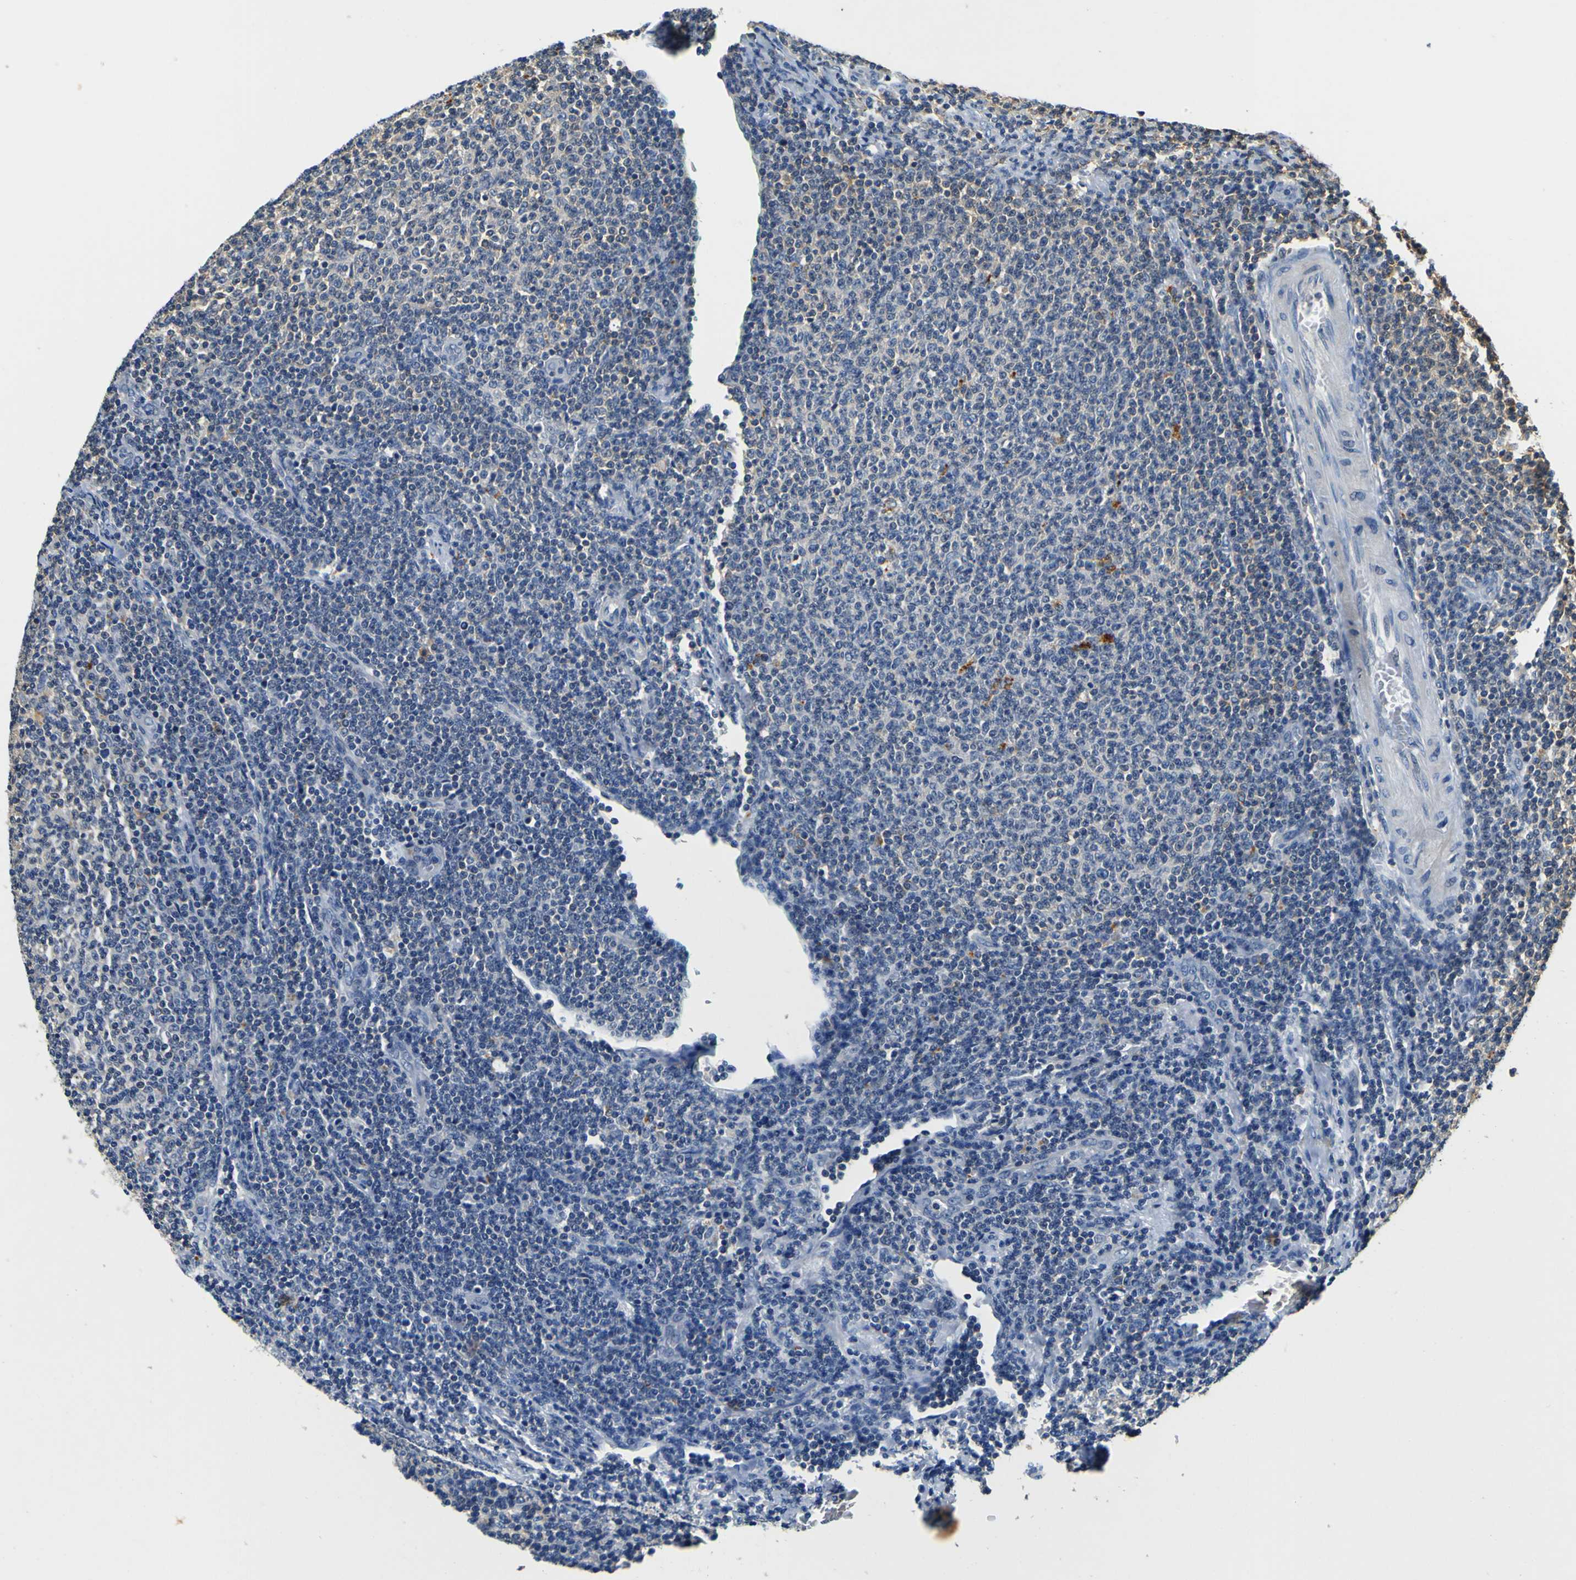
{"staining": {"intensity": "negative", "quantity": "none", "location": "none"}, "tissue": "lymphoma", "cell_type": "Tumor cells", "image_type": "cancer", "snomed": [{"axis": "morphology", "description": "Malignant lymphoma, non-Hodgkin's type, Low grade"}, {"axis": "topography", "description": "Lymph node"}], "caption": "DAB (3,3'-diaminobenzidine) immunohistochemical staining of lymphoma shows no significant positivity in tumor cells.", "gene": "TNIK", "patient": {"sex": "male", "age": 66}}